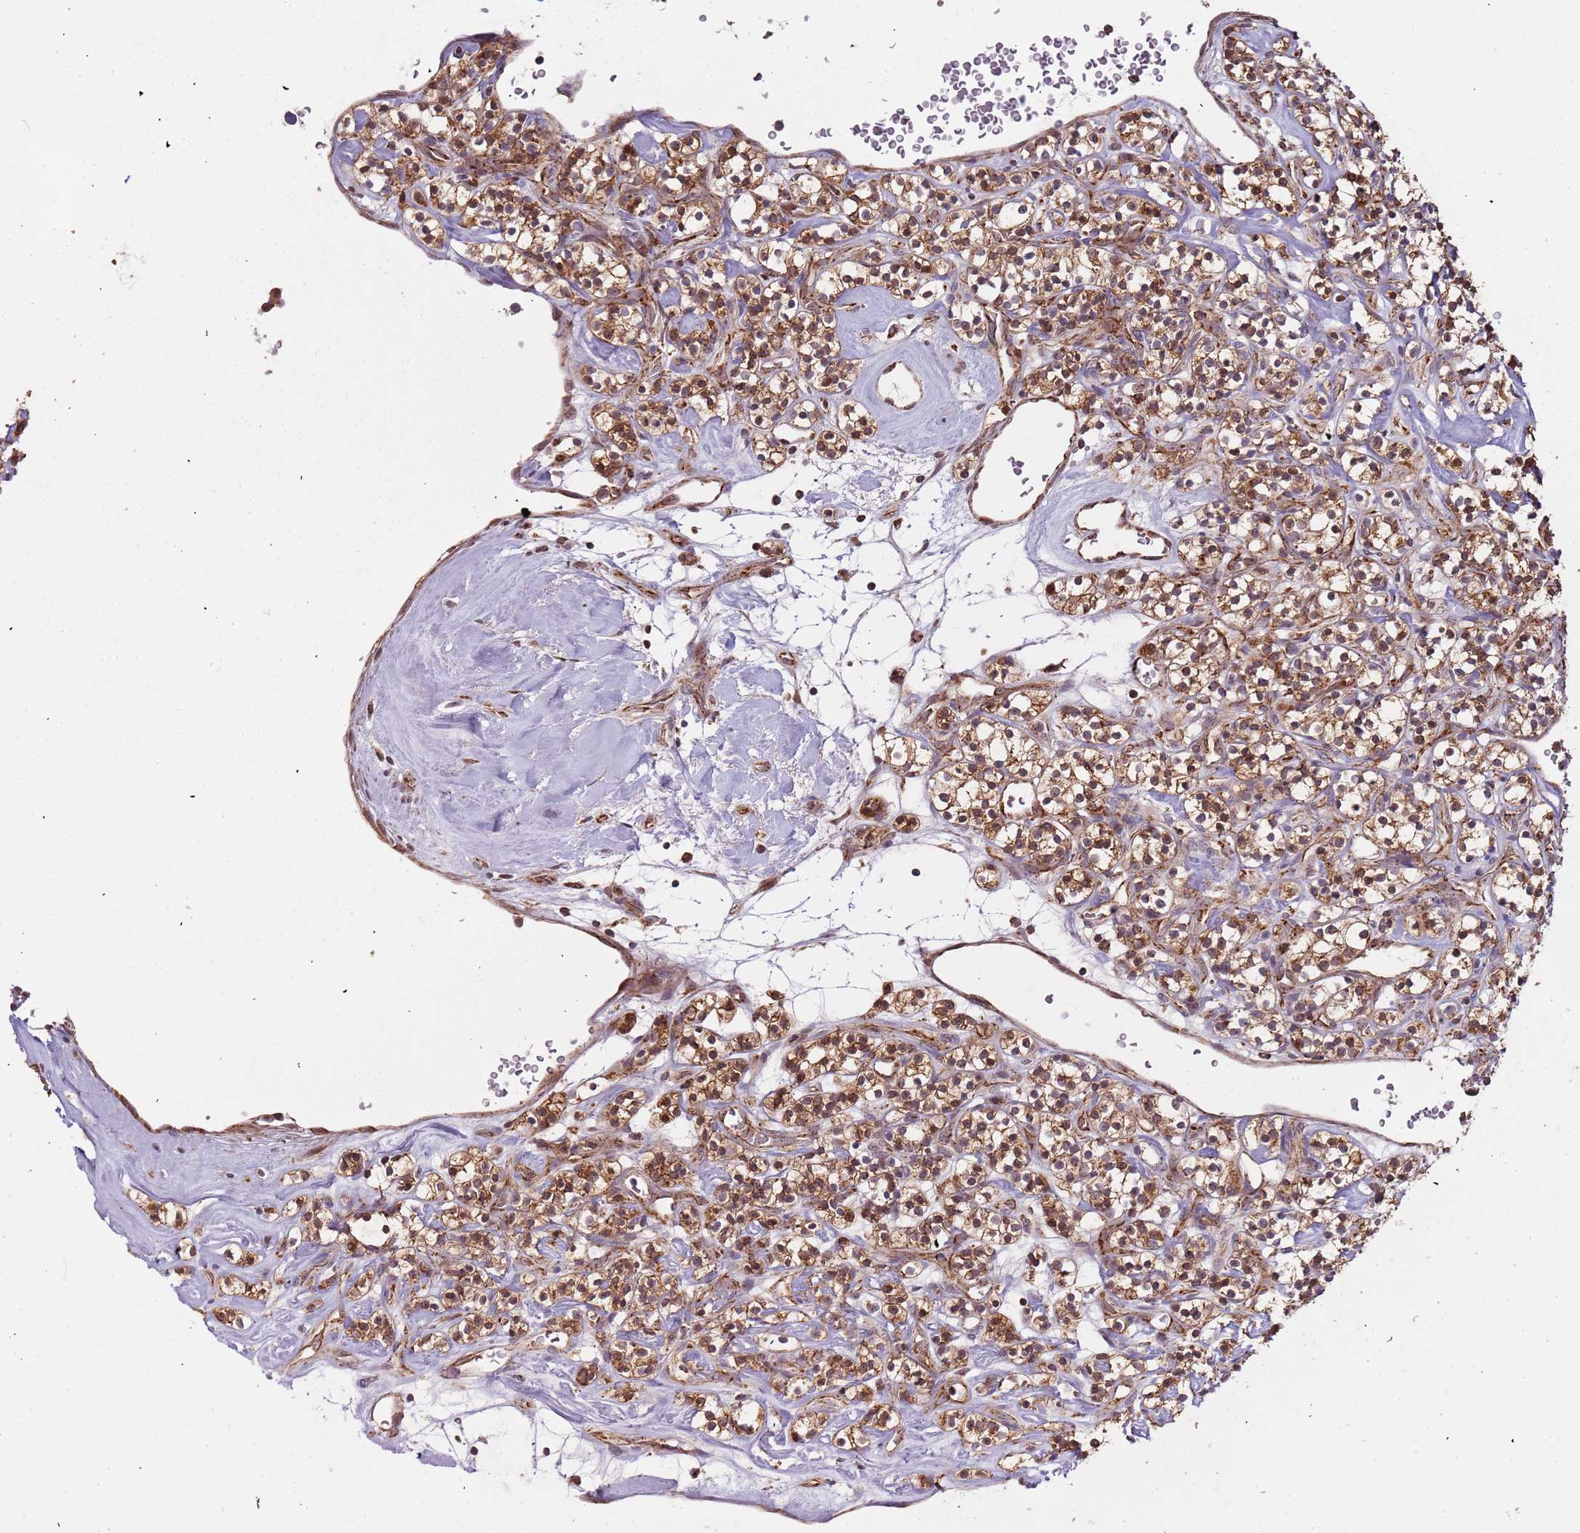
{"staining": {"intensity": "moderate", "quantity": ">75%", "location": "cytoplasmic/membranous,nuclear"}, "tissue": "renal cancer", "cell_type": "Tumor cells", "image_type": "cancer", "snomed": [{"axis": "morphology", "description": "Adenocarcinoma, NOS"}, {"axis": "topography", "description": "Kidney"}], "caption": "The photomicrograph exhibits staining of renal adenocarcinoma, revealing moderate cytoplasmic/membranous and nuclear protein expression (brown color) within tumor cells. Using DAB (3,3'-diaminobenzidine) (brown) and hematoxylin (blue) stains, captured at high magnification using brightfield microscopy.", "gene": "IL17RD", "patient": {"sex": "male", "age": 77}}